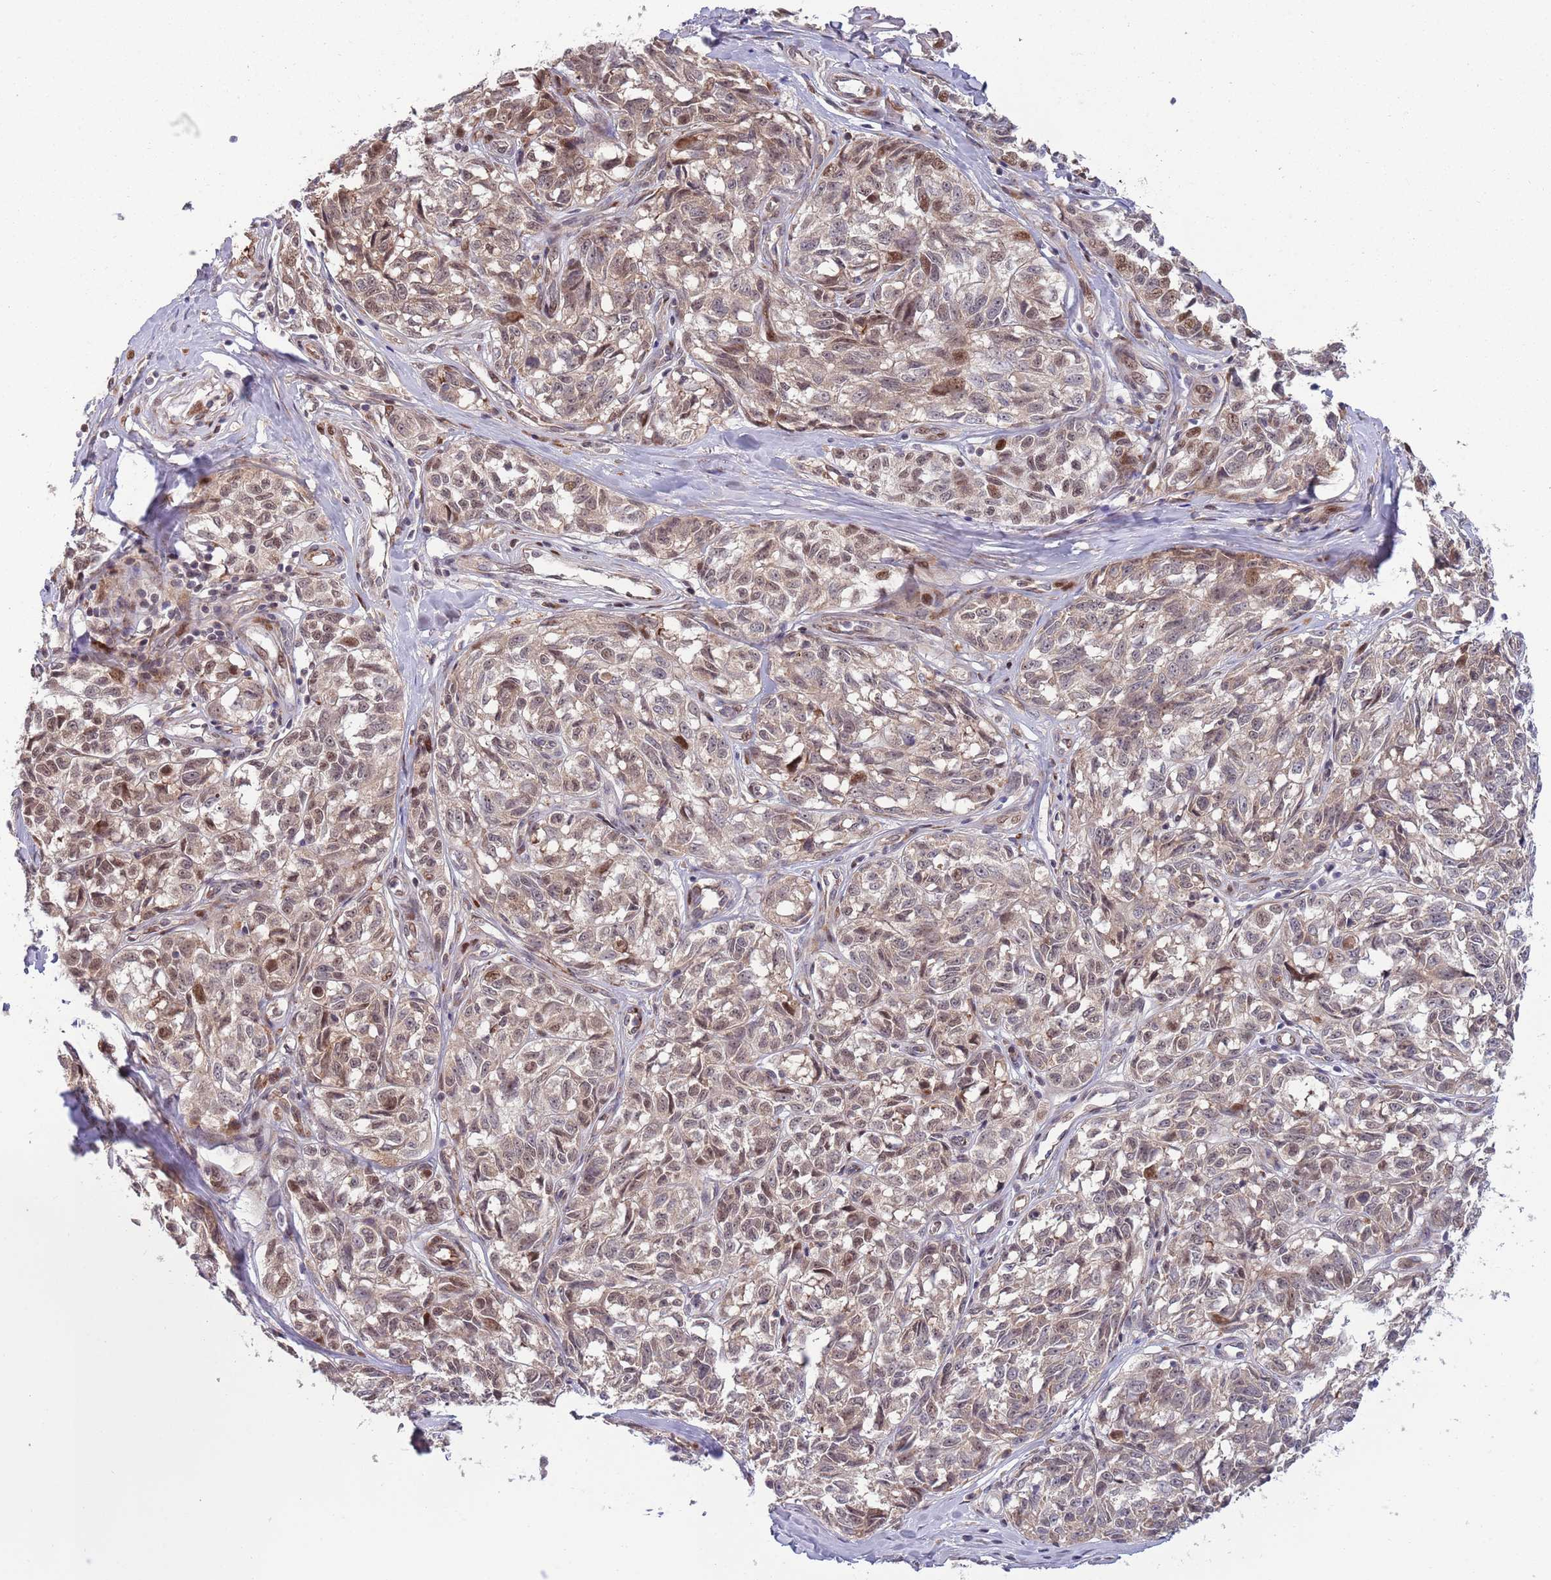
{"staining": {"intensity": "moderate", "quantity": "25%-75%", "location": "cytoplasmic/membranous,nuclear"}, "tissue": "melanoma", "cell_type": "Tumor cells", "image_type": "cancer", "snomed": [{"axis": "morphology", "description": "Normal tissue, NOS"}, {"axis": "morphology", "description": "Malignant melanoma, NOS"}, {"axis": "topography", "description": "Skin"}], "caption": "High-magnification brightfield microscopy of malignant melanoma stained with DAB (brown) and counterstained with hematoxylin (blue). tumor cells exhibit moderate cytoplasmic/membranous and nuclear expression is identified in about25%-75% of cells. (DAB IHC, brown staining for protein, blue staining for nuclei).", "gene": "NT5DC4", "patient": {"sex": "female", "age": 64}}